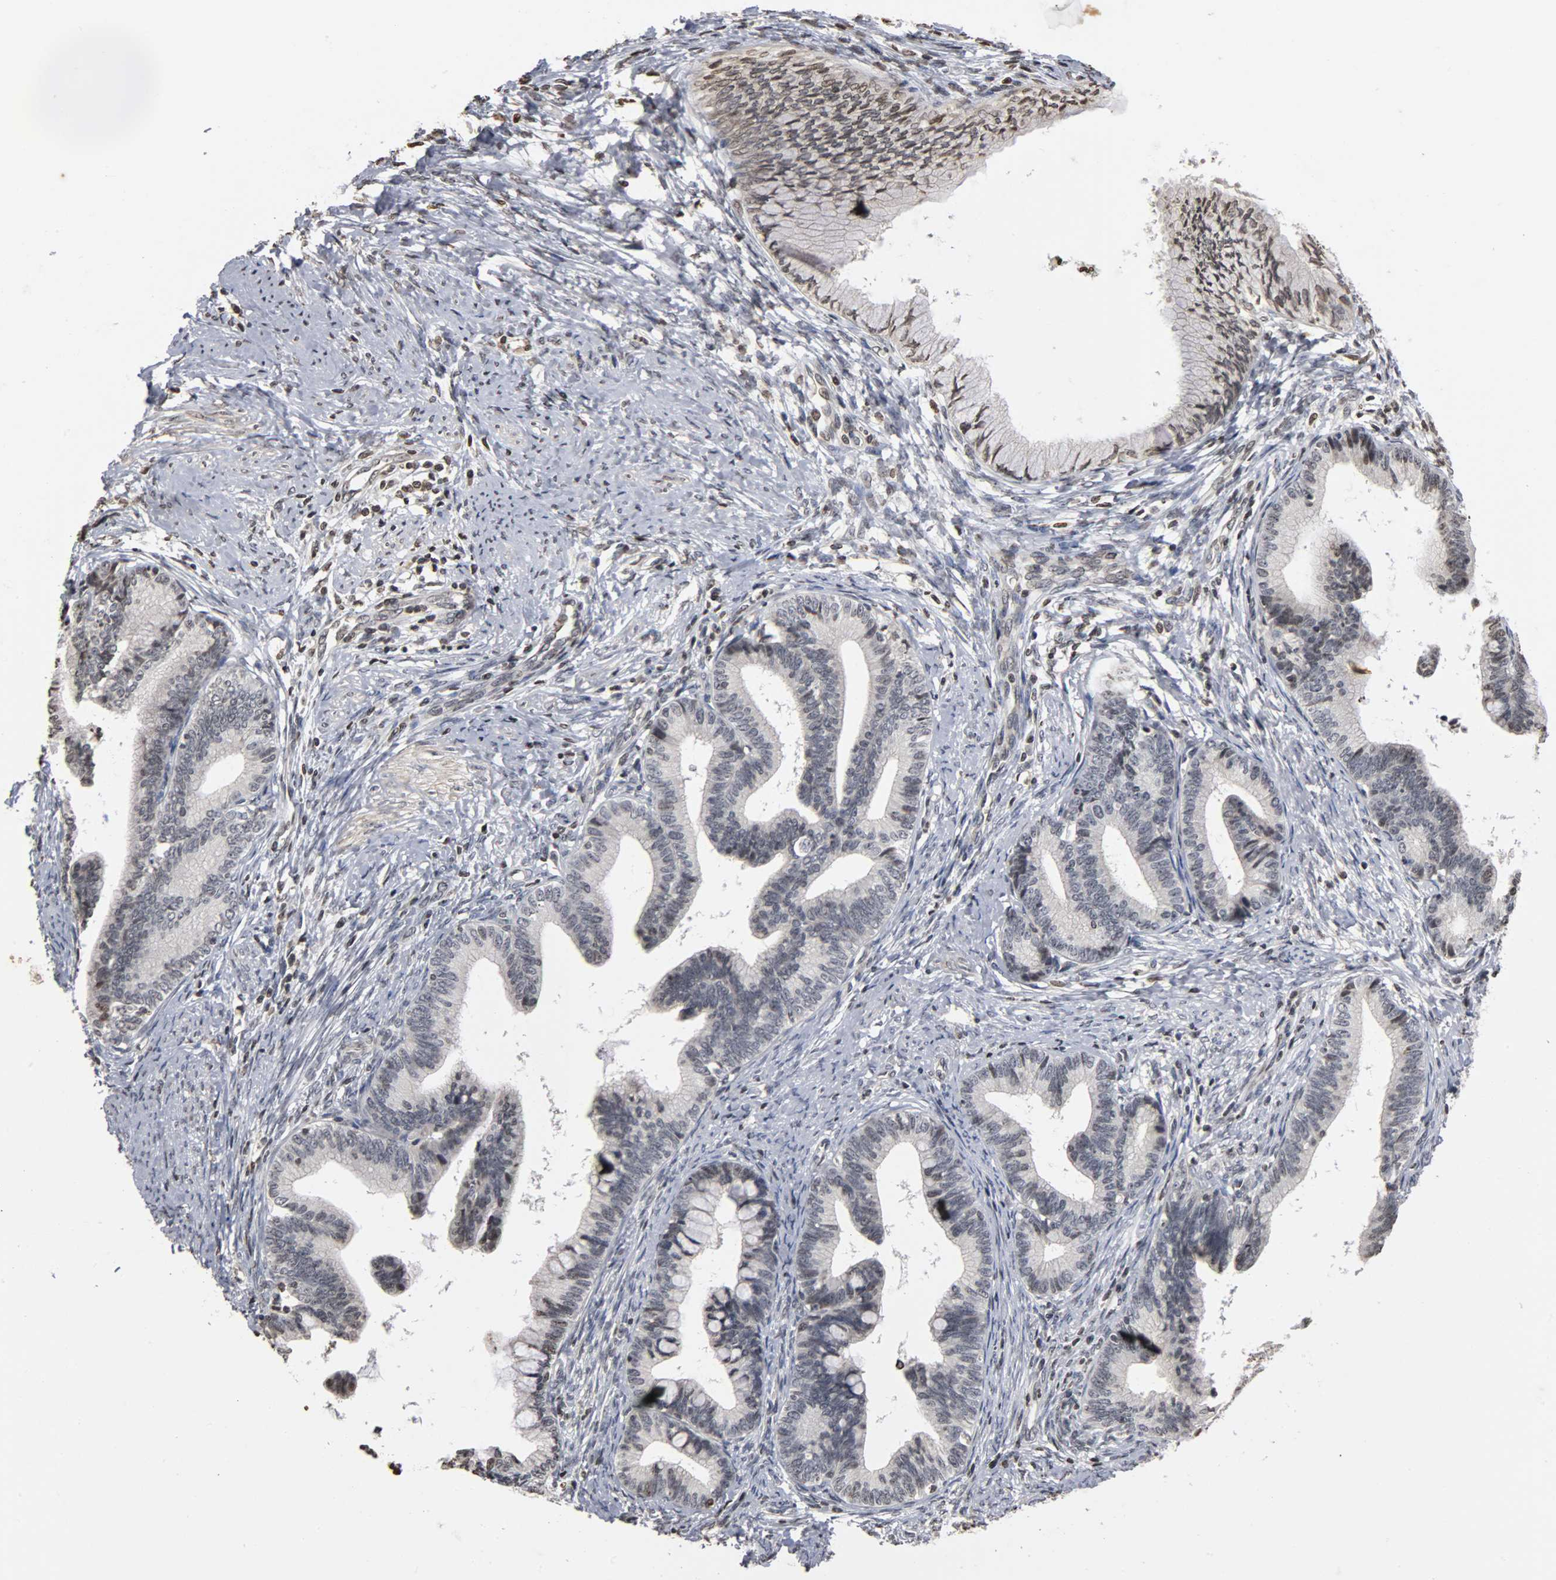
{"staining": {"intensity": "weak", "quantity": "<25%", "location": "nuclear"}, "tissue": "cervical cancer", "cell_type": "Tumor cells", "image_type": "cancer", "snomed": [{"axis": "morphology", "description": "Adenocarcinoma, NOS"}, {"axis": "topography", "description": "Cervix"}], "caption": "IHC histopathology image of human cervical cancer stained for a protein (brown), which reveals no expression in tumor cells.", "gene": "ERCC2", "patient": {"sex": "female", "age": 36}}